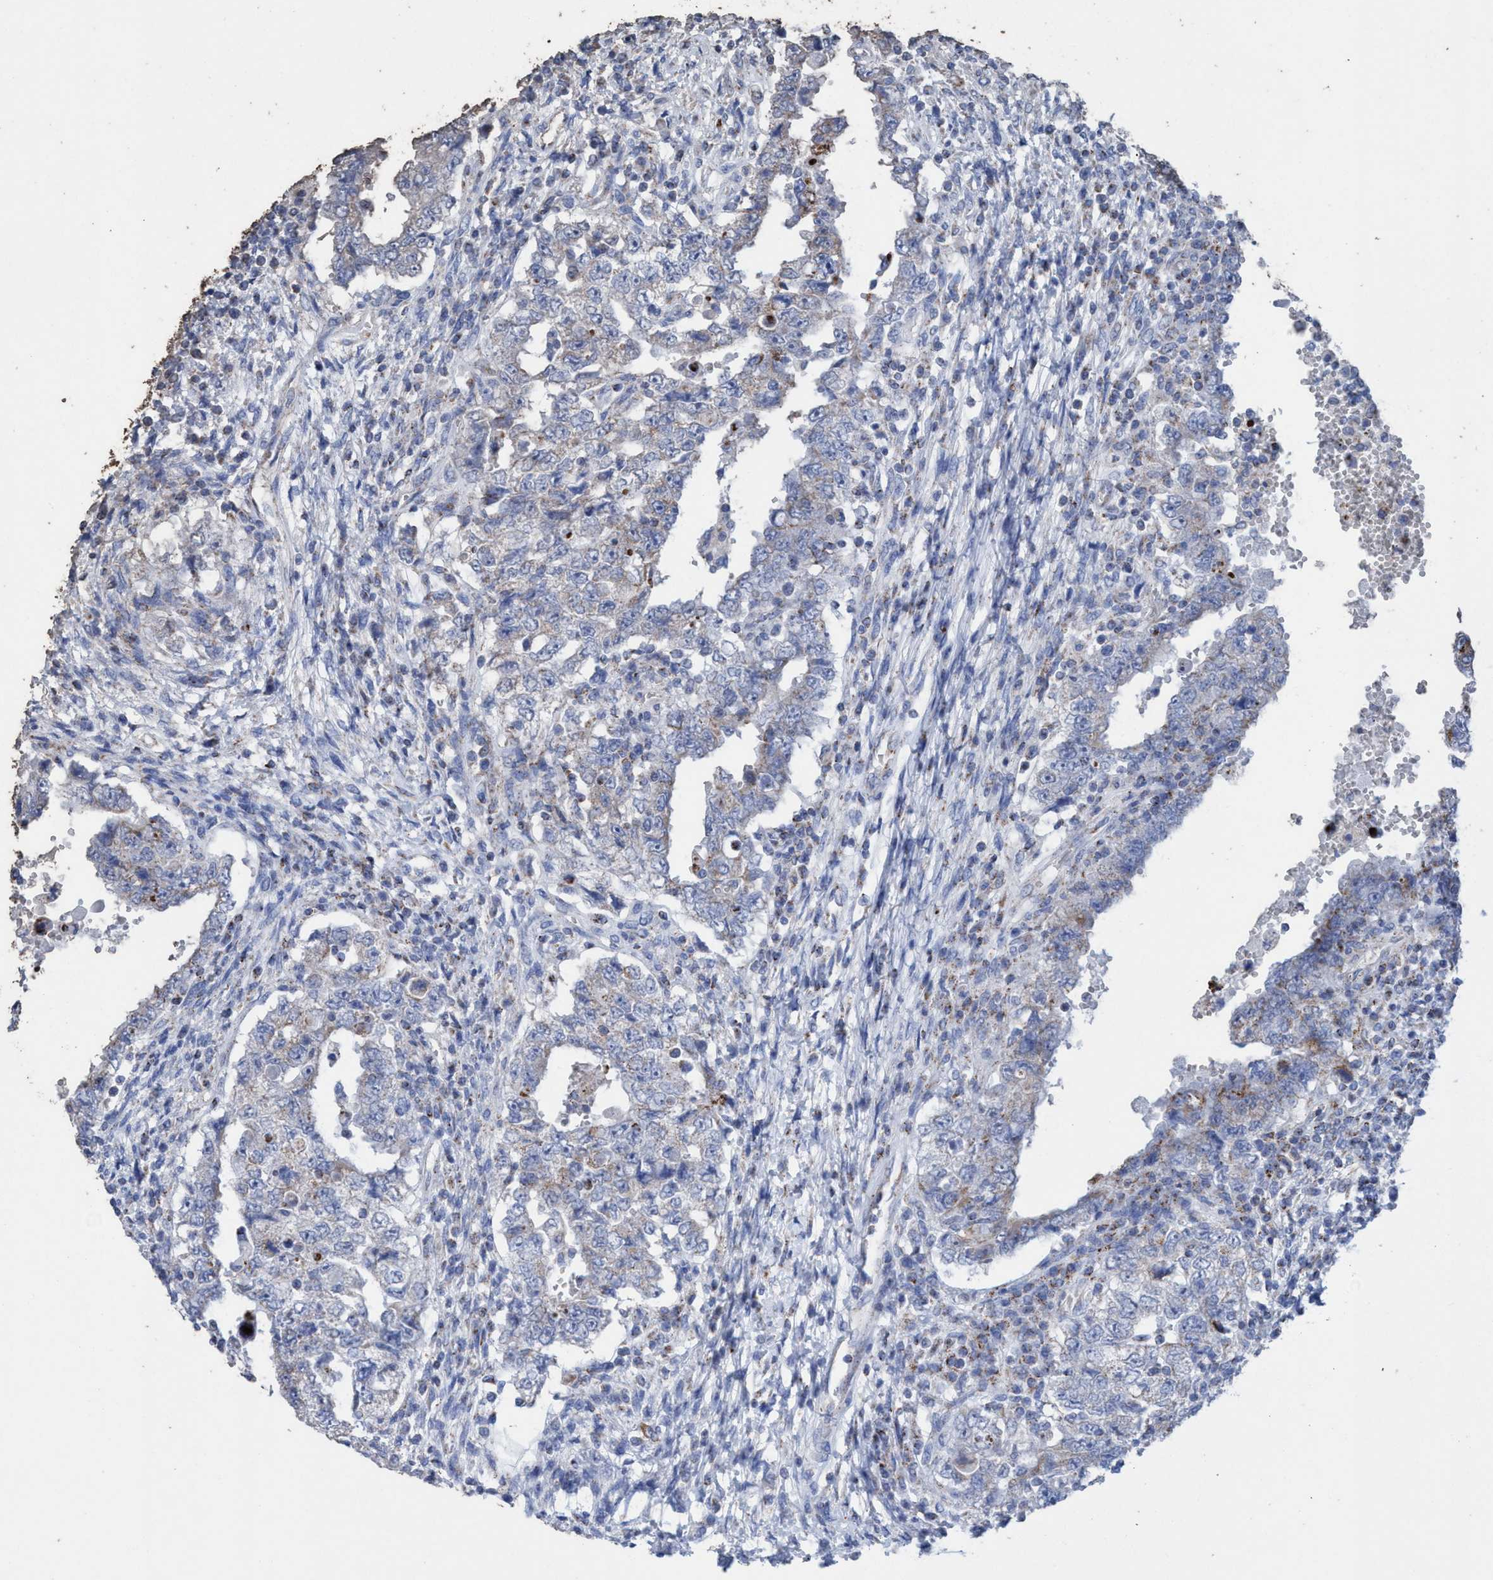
{"staining": {"intensity": "weak", "quantity": "<25%", "location": "cytoplasmic/membranous"}, "tissue": "testis cancer", "cell_type": "Tumor cells", "image_type": "cancer", "snomed": [{"axis": "morphology", "description": "Carcinoma, Embryonal, NOS"}, {"axis": "topography", "description": "Testis"}], "caption": "Human testis cancer (embryonal carcinoma) stained for a protein using immunohistochemistry shows no expression in tumor cells.", "gene": "RSAD1", "patient": {"sex": "male", "age": 26}}